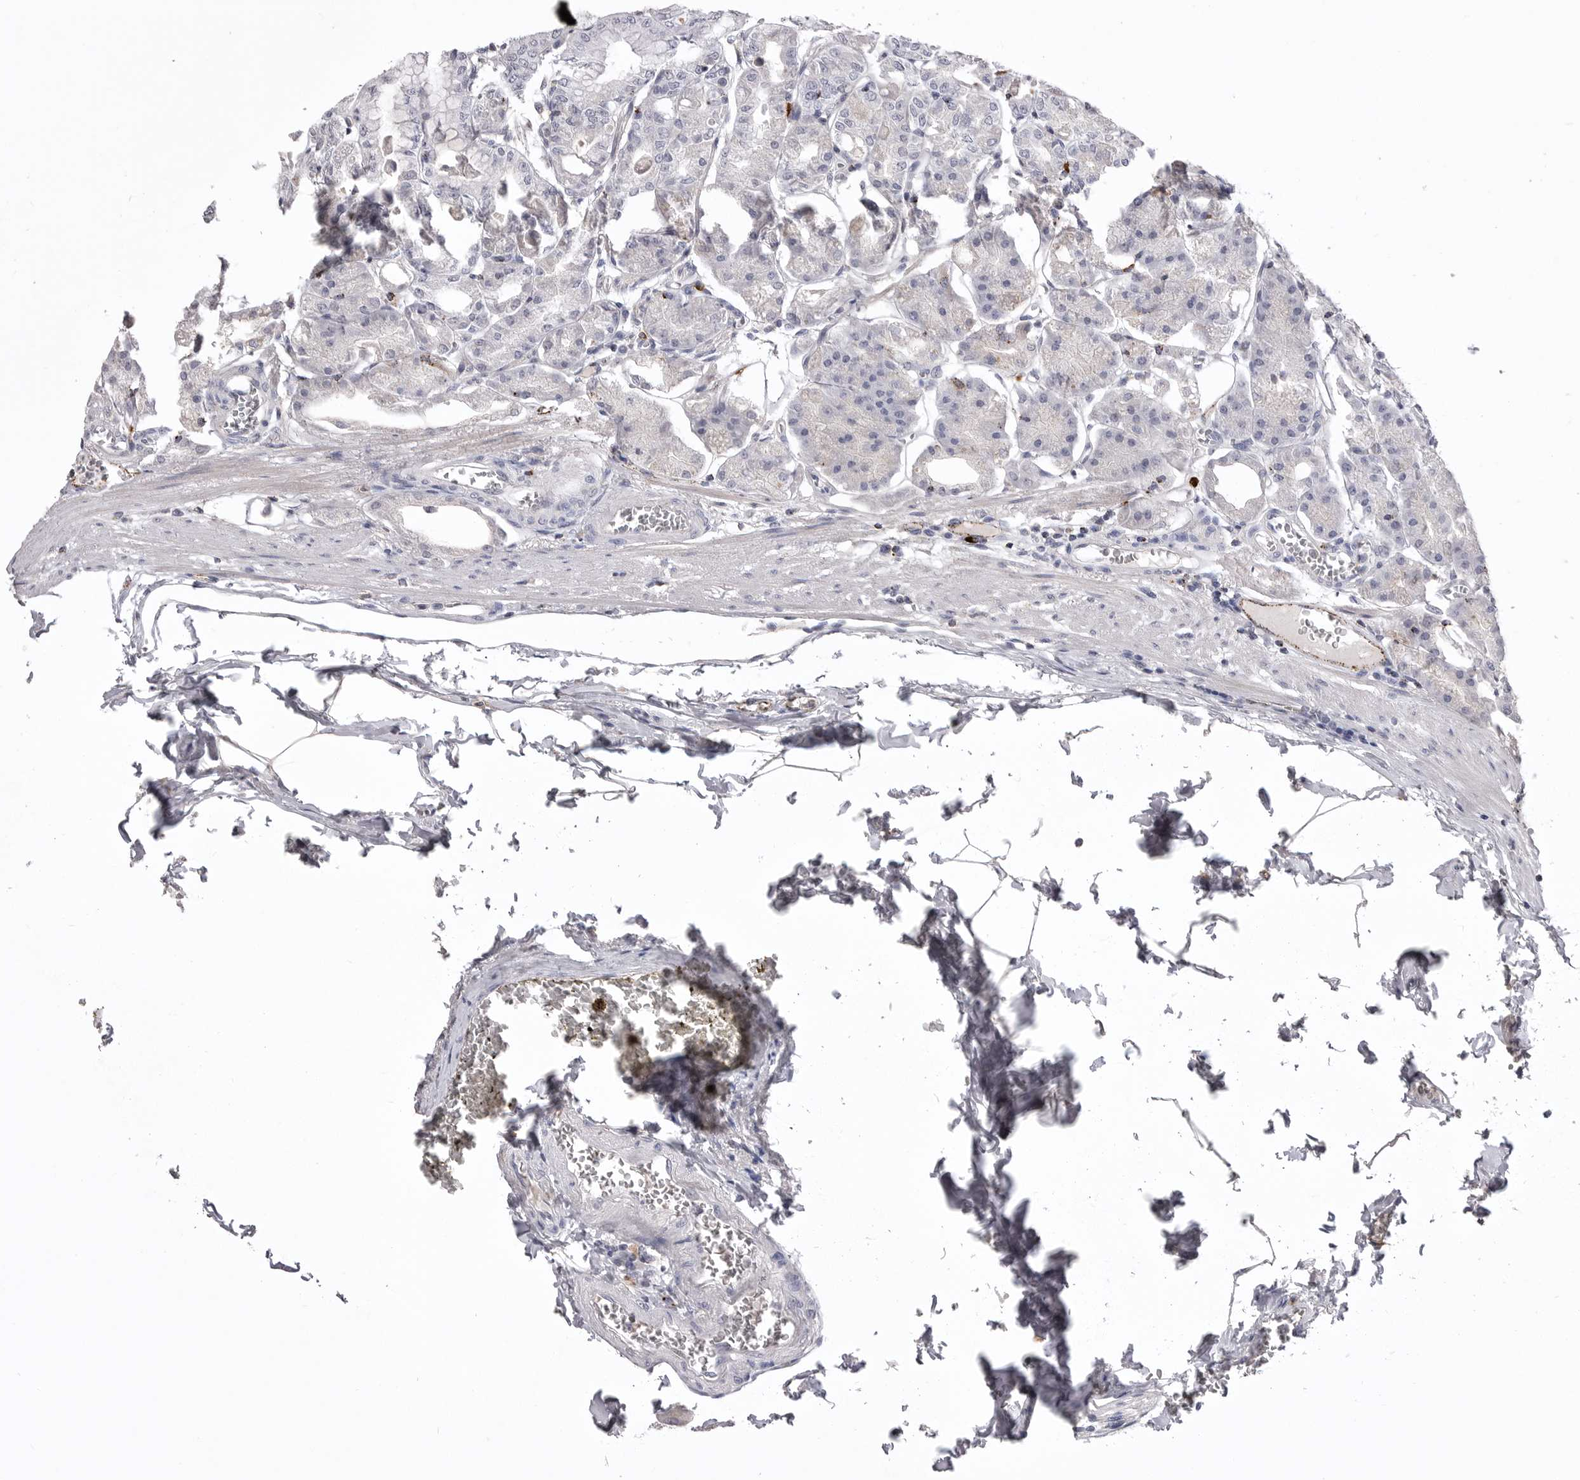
{"staining": {"intensity": "negative", "quantity": "none", "location": "none"}, "tissue": "stomach", "cell_type": "Glandular cells", "image_type": "normal", "snomed": [{"axis": "morphology", "description": "Normal tissue, NOS"}, {"axis": "topography", "description": "Stomach, lower"}], "caption": "The histopathology image exhibits no staining of glandular cells in benign stomach. (DAB immunohistochemistry, high magnification).", "gene": "PSPN", "patient": {"sex": "male", "age": 71}}